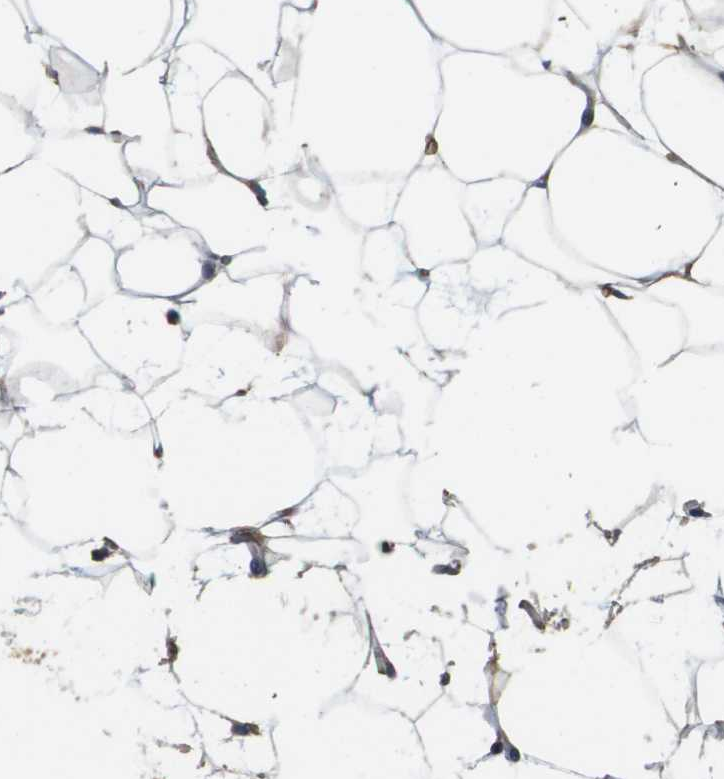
{"staining": {"intensity": "weak", "quantity": ">75%", "location": "cytoplasmic/membranous"}, "tissue": "adipose tissue", "cell_type": "Adipocytes", "image_type": "normal", "snomed": [{"axis": "morphology", "description": "Normal tissue, NOS"}, {"axis": "topography", "description": "Breast"}, {"axis": "topography", "description": "Soft tissue"}], "caption": "Adipose tissue stained for a protein displays weak cytoplasmic/membranous positivity in adipocytes. (DAB IHC with brightfield microscopy, high magnification).", "gene": "SGMS2", "patient": {"sex": "female", "age": 75}}